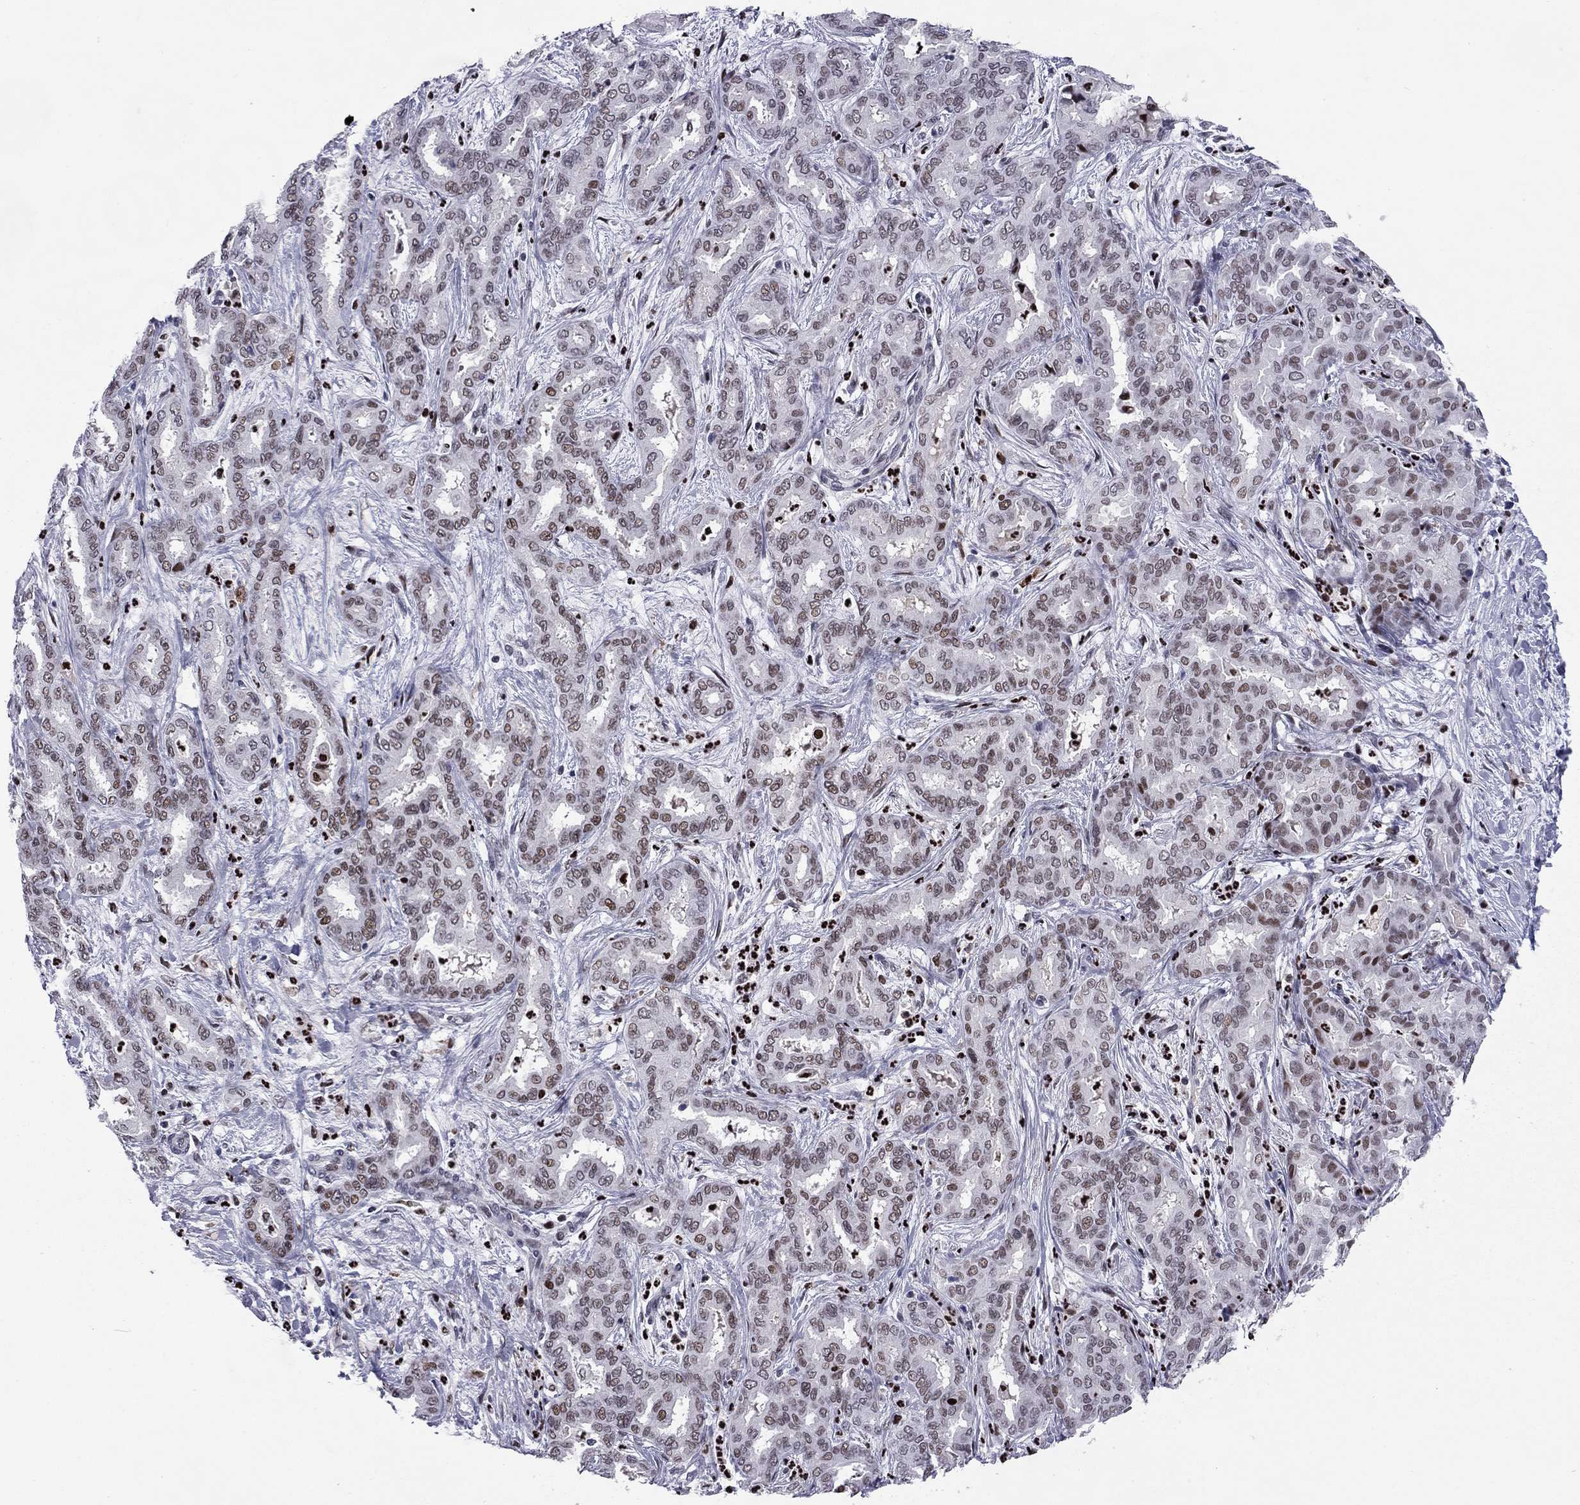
{"staining": {"intensity": "moderate", "quantity": ">75%", "location": "nuclear"}, "tissue": "liver cancer", "cell_type": "Tumor cells", "image_type": "cancer", "snomed": [{"axis": "morphology", "description": "Cholangiocarcinoma"}, {"axis": "topography", "description": "Liver"}], "caption": "This is an image of immunohistochemistry staining of liver cancer, which shows moderate expression in the nuclear of tumor cells.", "gene": "PCGF3", "patient": {"sex": "female", "age": 64}}